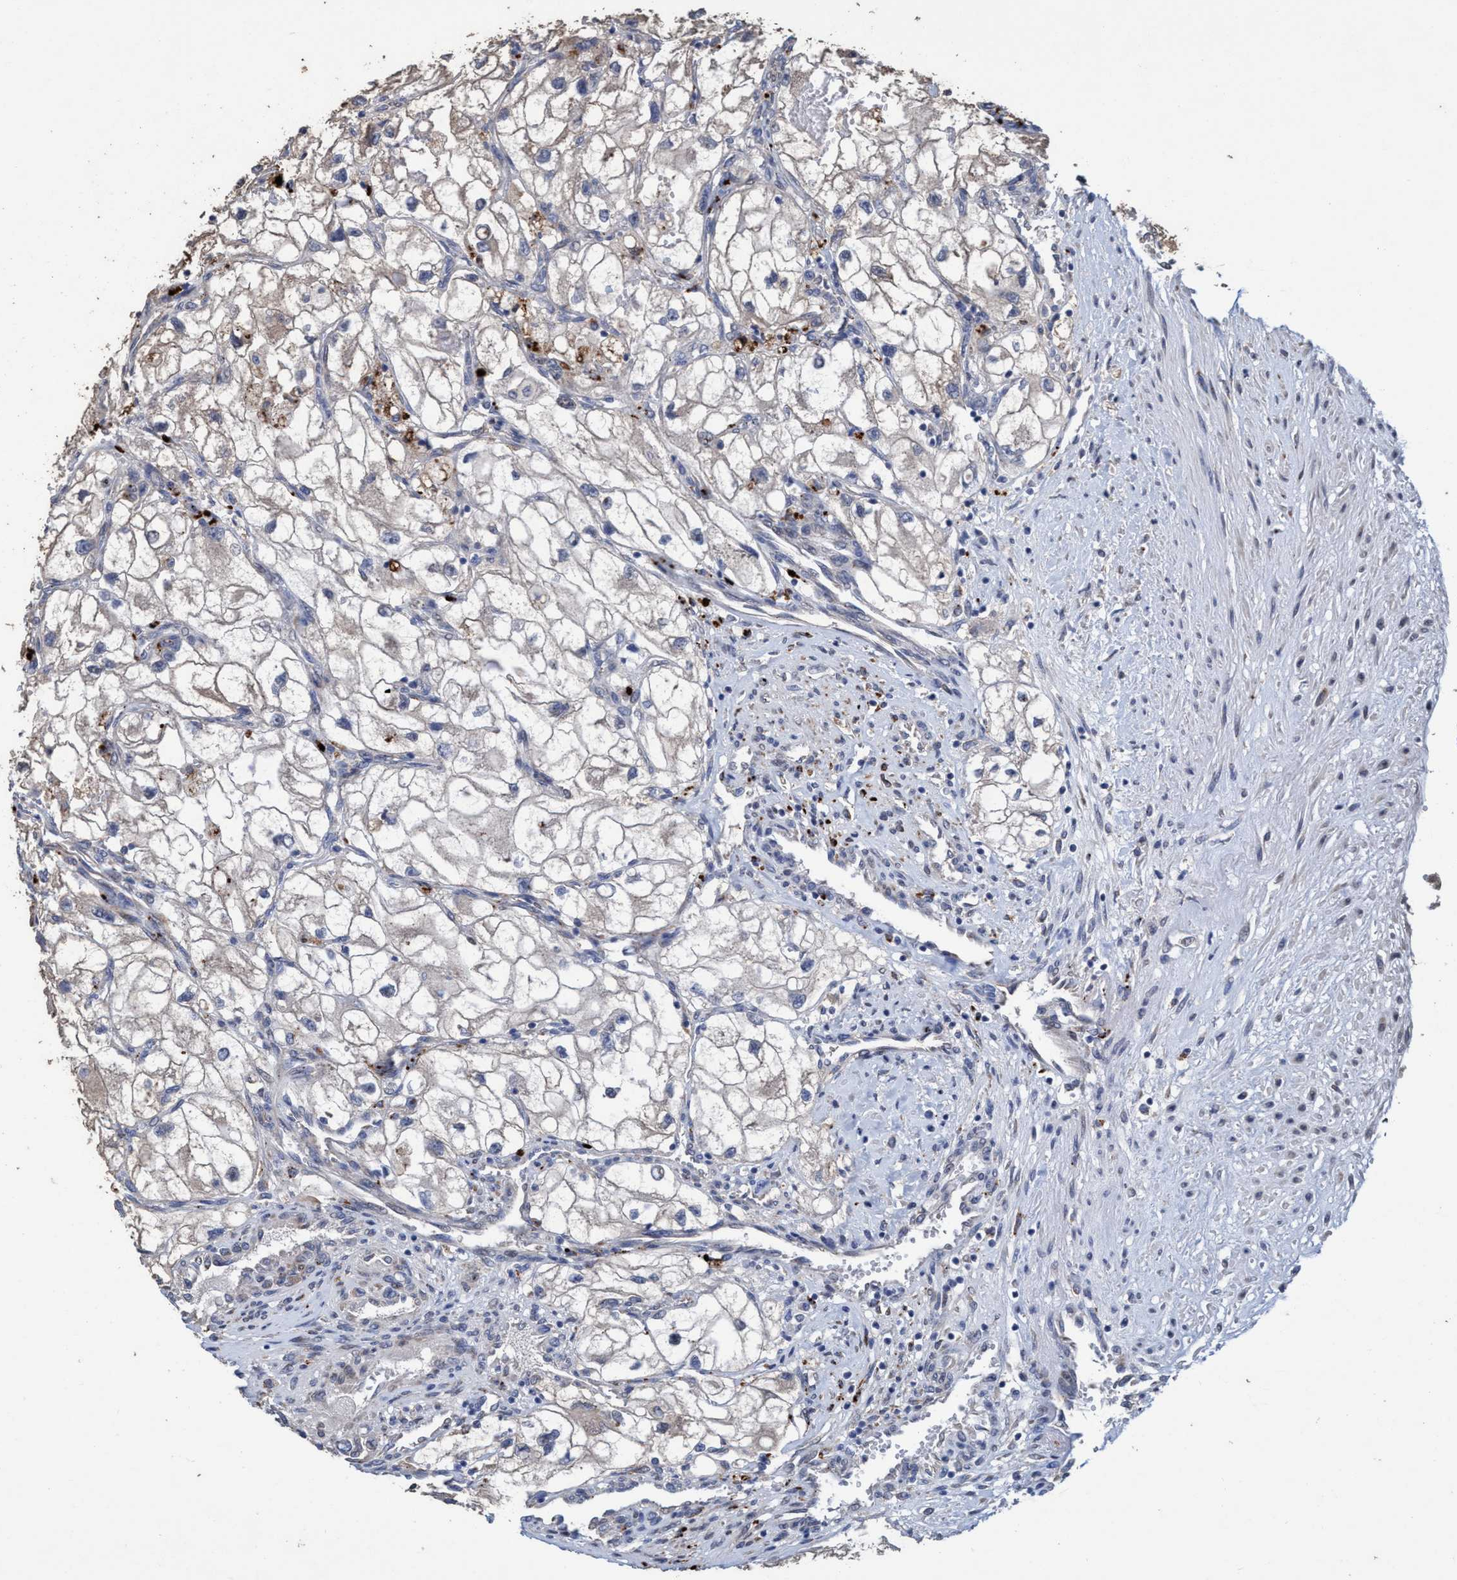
{"staining": {"intensity": "negative", "quantity": "none", "location": "none"}, "tissue": "renal cancer", "cell_type": "Tumor cells", "image_type": "cancer", "snomed": [{"axis": "morphology", "description": "Adenocarcinoma, NOS"}, {"axis": "topography", "description": "Kidney"}], "caption": "High power microscopy photomicrograph of an IHC image of renal adenocarcinoma, revealing no significant expression in tumor cells.", "gene": "BBS9", "patient": {"sex": "female", "age": 70}}